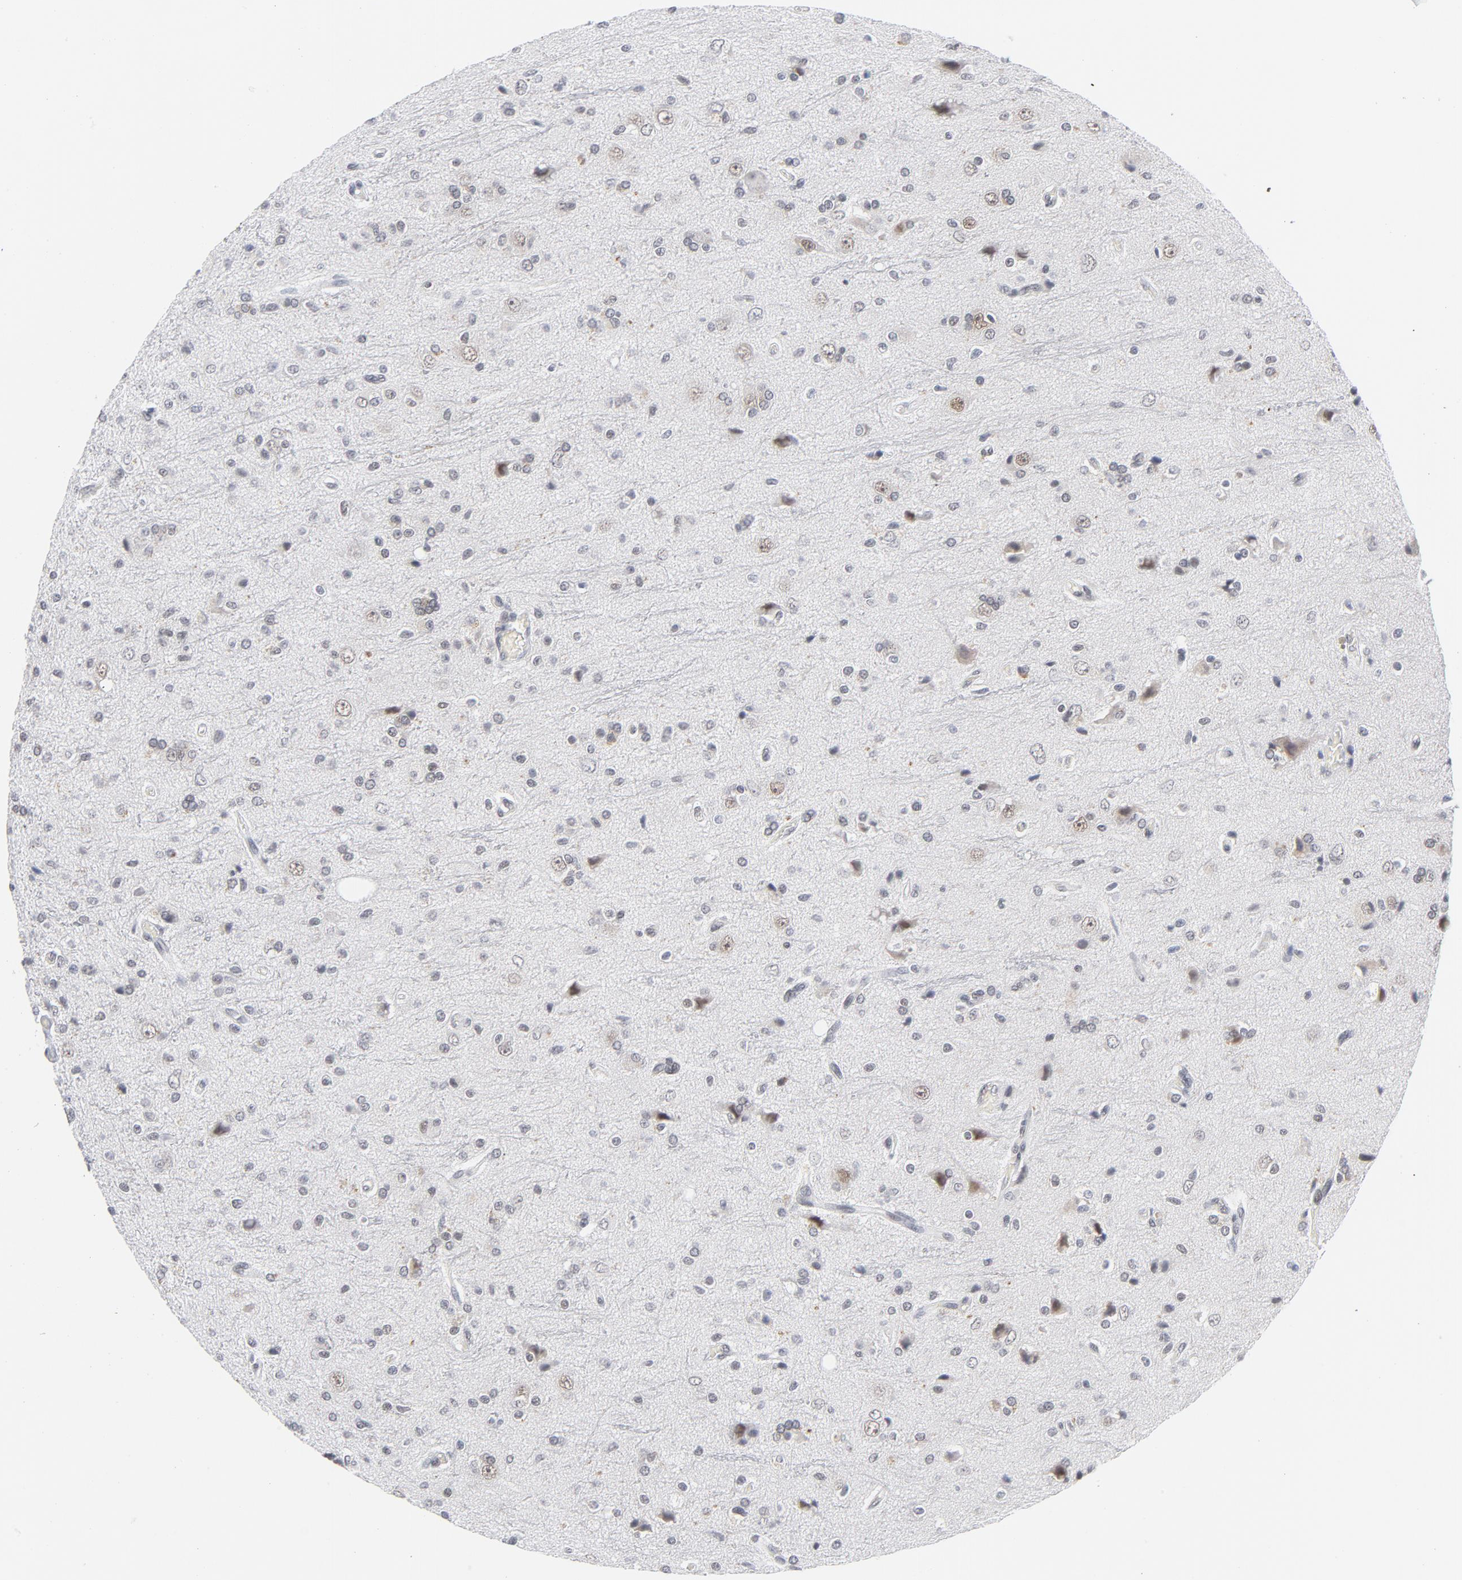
{"staining": {"intensity": "weak", "quantity": "25%-75%", "location": "nuclear"}, "tissue": "glioma", "cell_type": "Tumor cells", "image_type": "cancer", "snomed": [{"axis": "morphology", "description": "Glioma, malignant, High grade"}, {"axis": "topography", "description": "Brain"}], "caption": "DAB (3,3'-diaminobenzidine) immunohistochemical staining of glioma reveals weak nuclear protein staining in approximately 25%-75% of tumor cells.", "gene": "BAP1", "patient": {"sex": "male", "age": 47}}